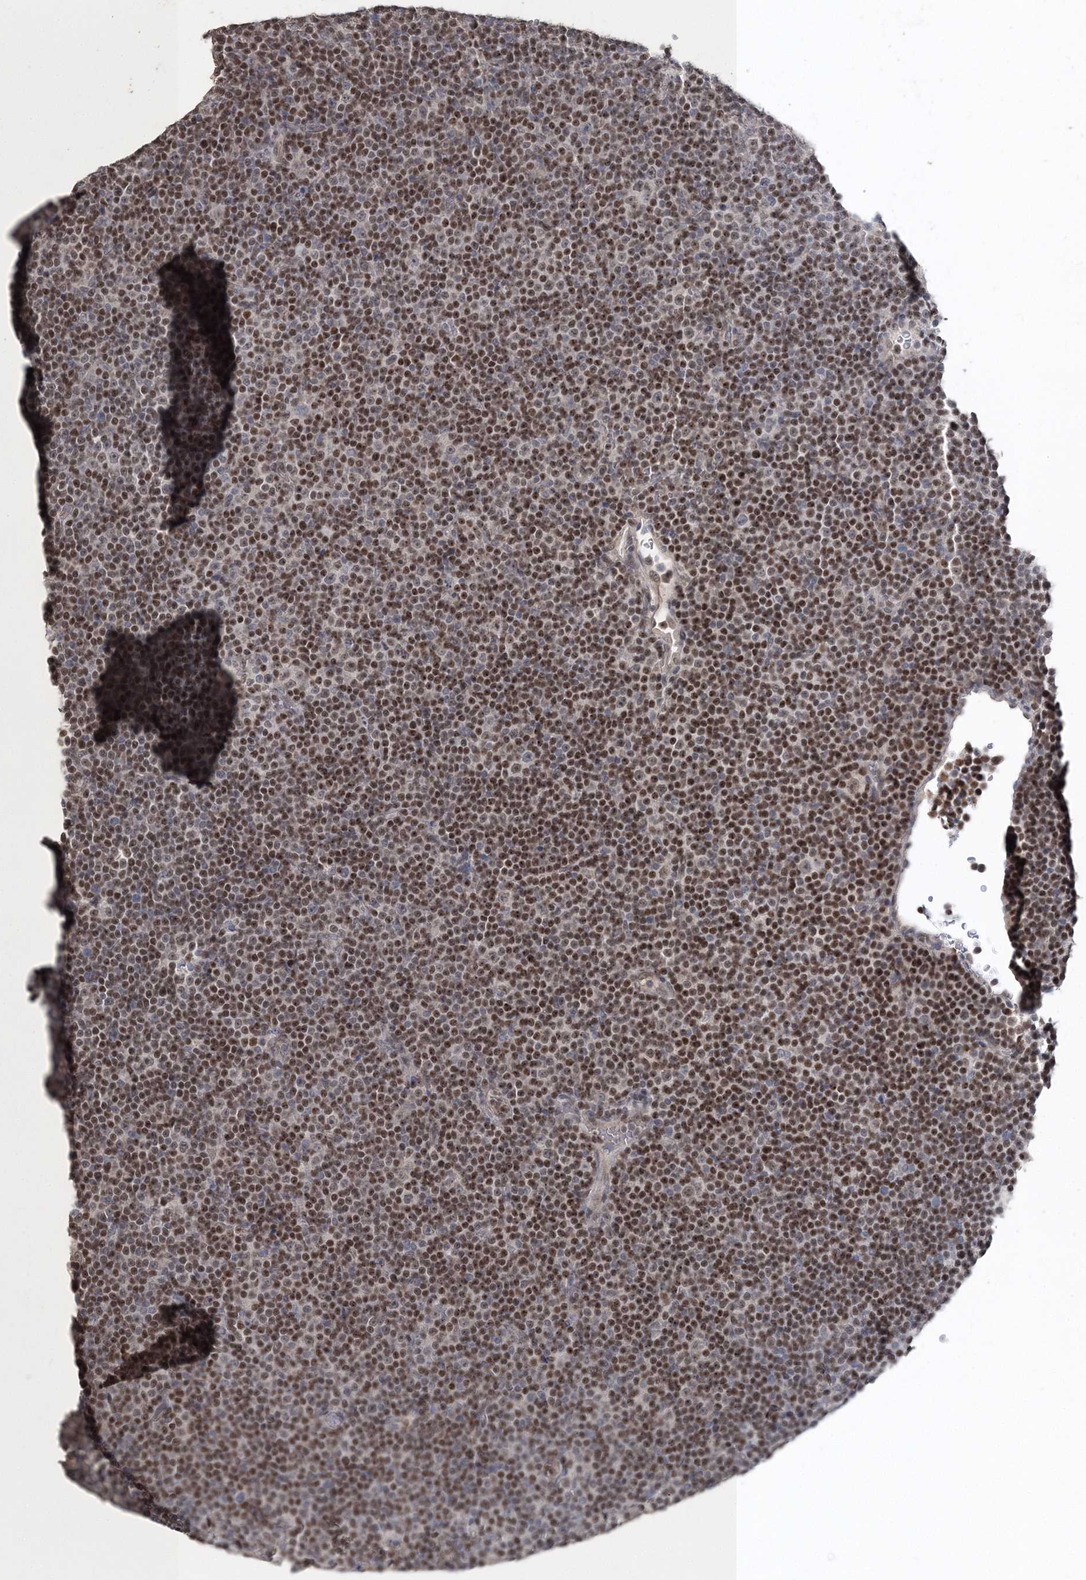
{"staining": {"intensity": "moderate", "quantity": ">75%", "location": "nuclear"}, "tissue": "lymphoma", "cell_type": "Tumor cells", "image_type": "cancer", "snomed": [{"axis": "morphology", "description": "Malignant lymphoma, non-Hodgkin's type, Low grade"}, {"axis": "topography", "description": "Lymph node"}], "caption": "This is an image of immunohistochemistry (IHC) staining of malignant lymphoma, non-Hodgkin's type (low-grade), which shows moderate staining in the nuclear of tumor cells.", "gene": "UIMC1", "patient": {"sex": "female", "age": 67}}